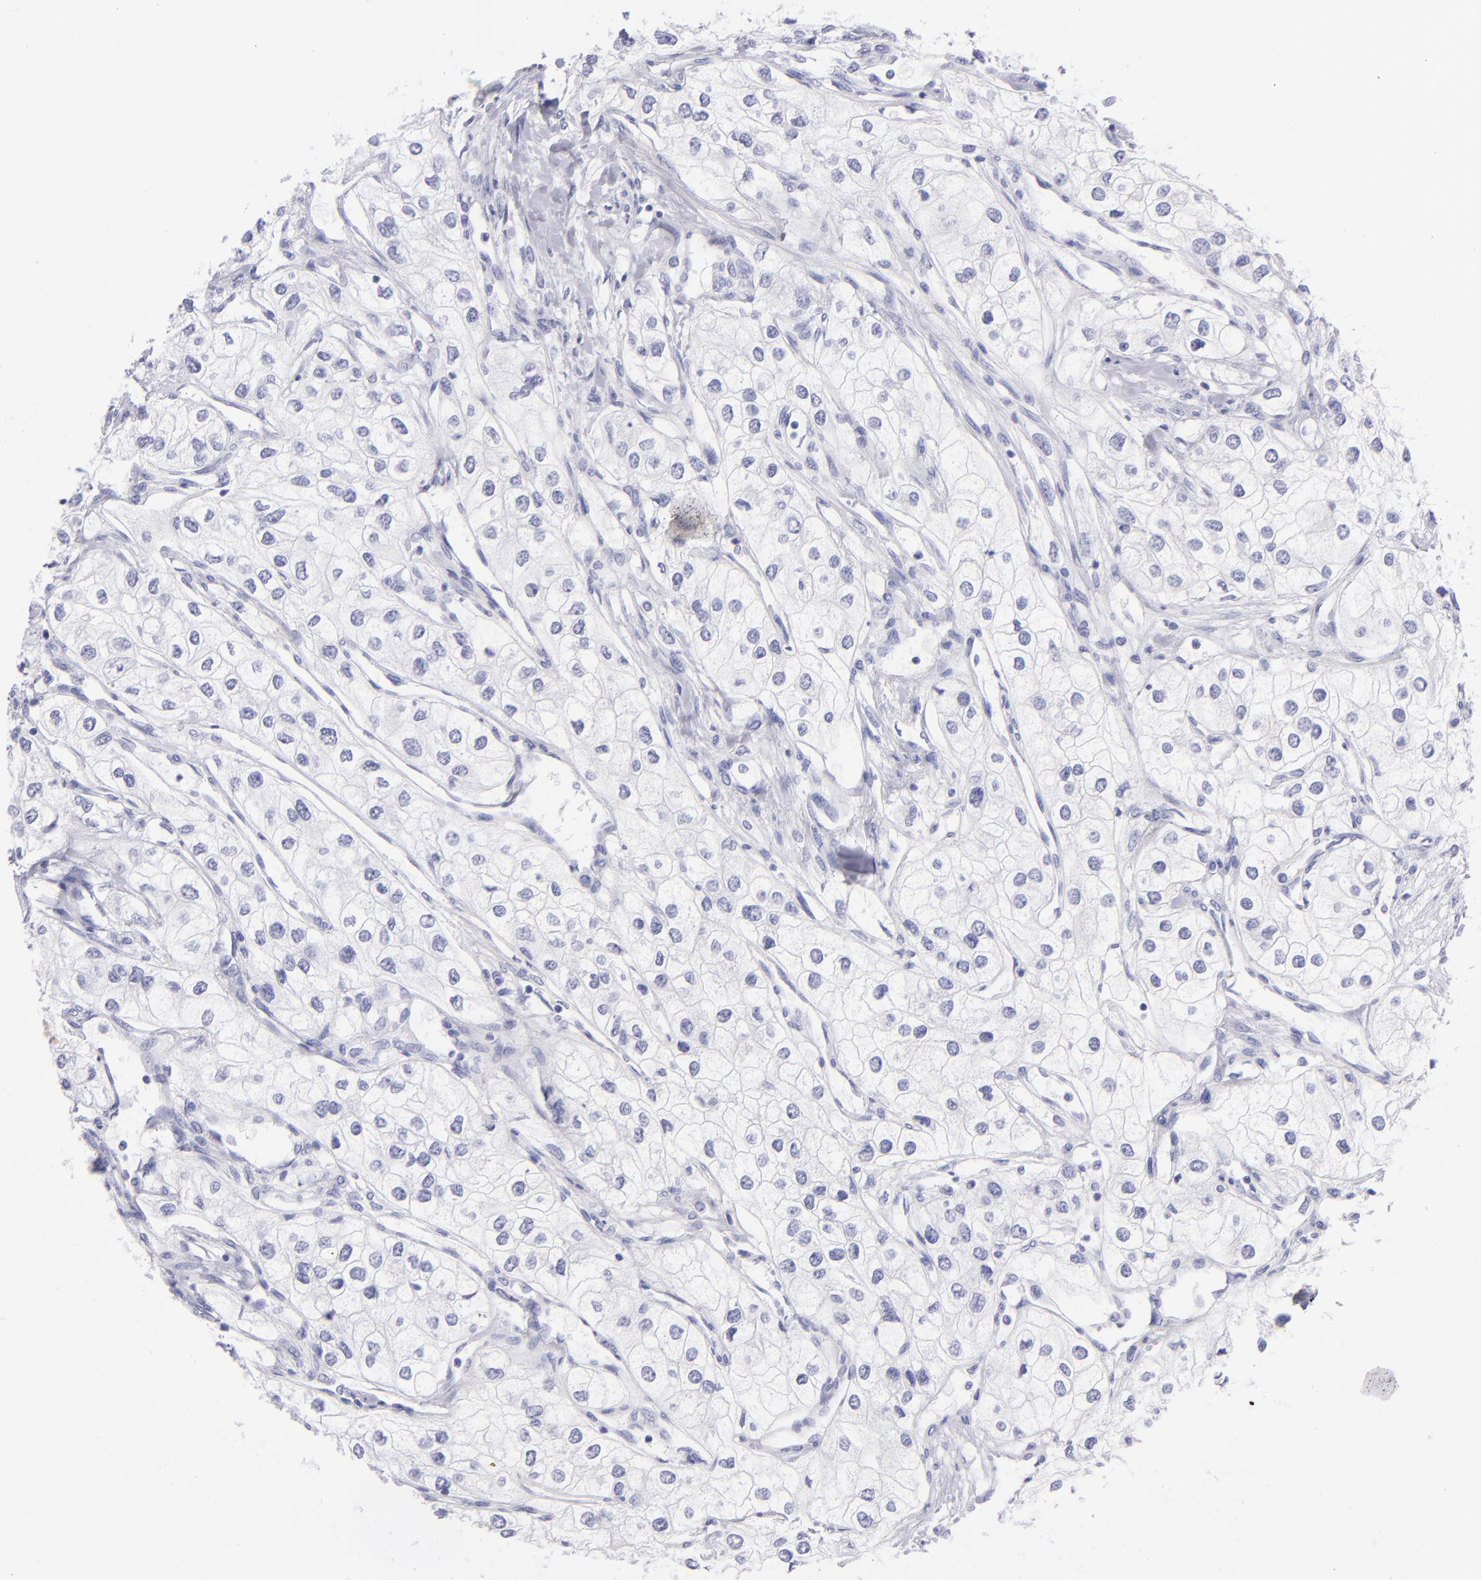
{"staining": {"intensity": "negative", "quantity": "none", "location": "none"}, "tissue": "renal cancer", "cell_type": "Tumor cells", "image_type": "cancer", "snomed": [{"axis": "morphology", "description": "Adenocarcinoma, NOS"}, {"axis": "topography", "description": "Kidney"}], "caption": "High magnification brightfield microscopy of adenocarcinoma (renal) stained with DAB (3,3'-diaminobenzidine) (brown) and counterstained with hematoxylin (blue): tumor cells show no significant positivity.", "gene": "PRPH", "patient": {"sex": "male", "age": 57}}